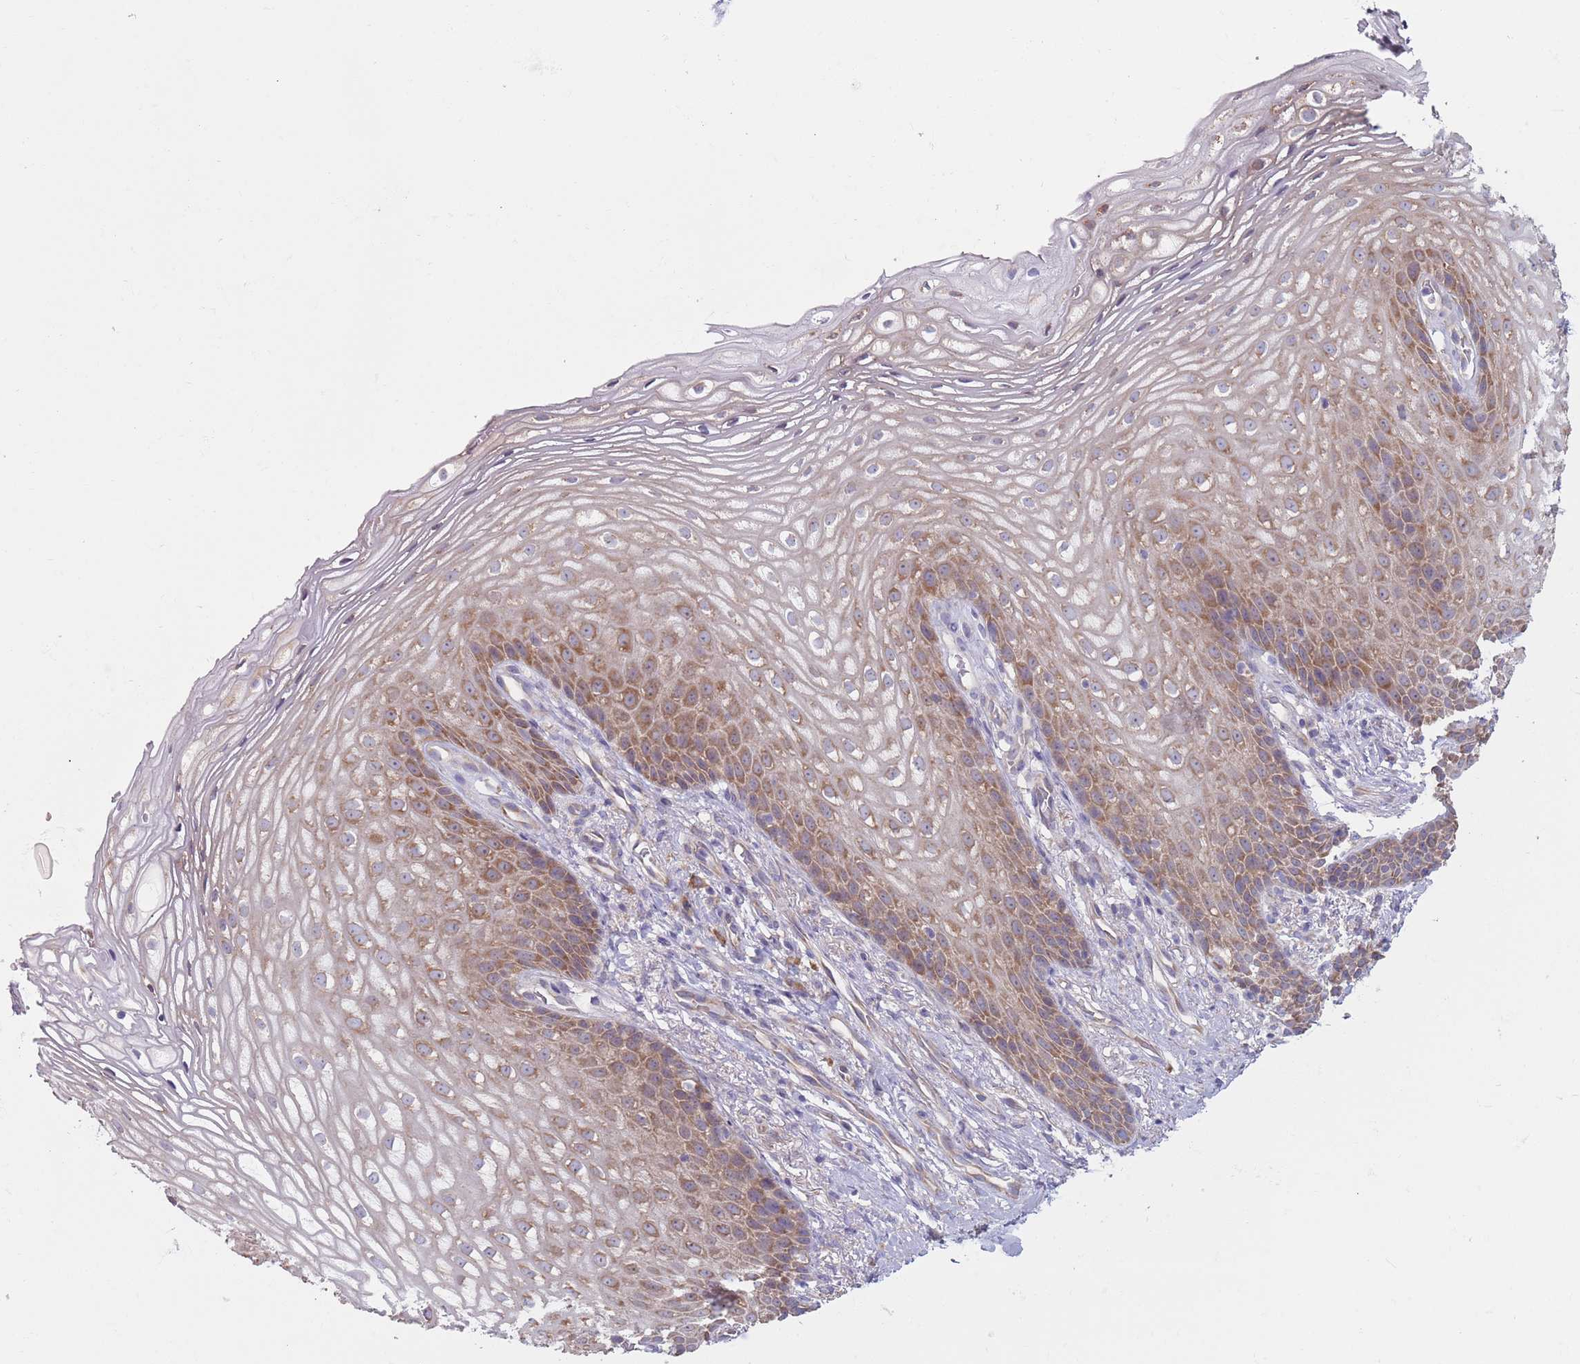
{"staining": {"intensity": "moderate", "quantity": "25%-75%", "location": "cytoplasmic/membranous"}, "tissue": "vagina", "cell_type": "Squamous epithelial cells", "image_type": "normal", "snomed": [{"axis": "morphology", "description": "Normal tissue, NOS"}, {"axis": "topography", "description": "Vagina"}], "caption": "Vagina stained with DAB IHC displays medium levels of moderate cytoplasmic/membranous staining in about 25%-75% of squamous epithelial cells. (brown staining indicates protein expression, while blue staining denotes nuclei).", "gene": "RPL17", "patient": {"sex": "female", "age": 60}}